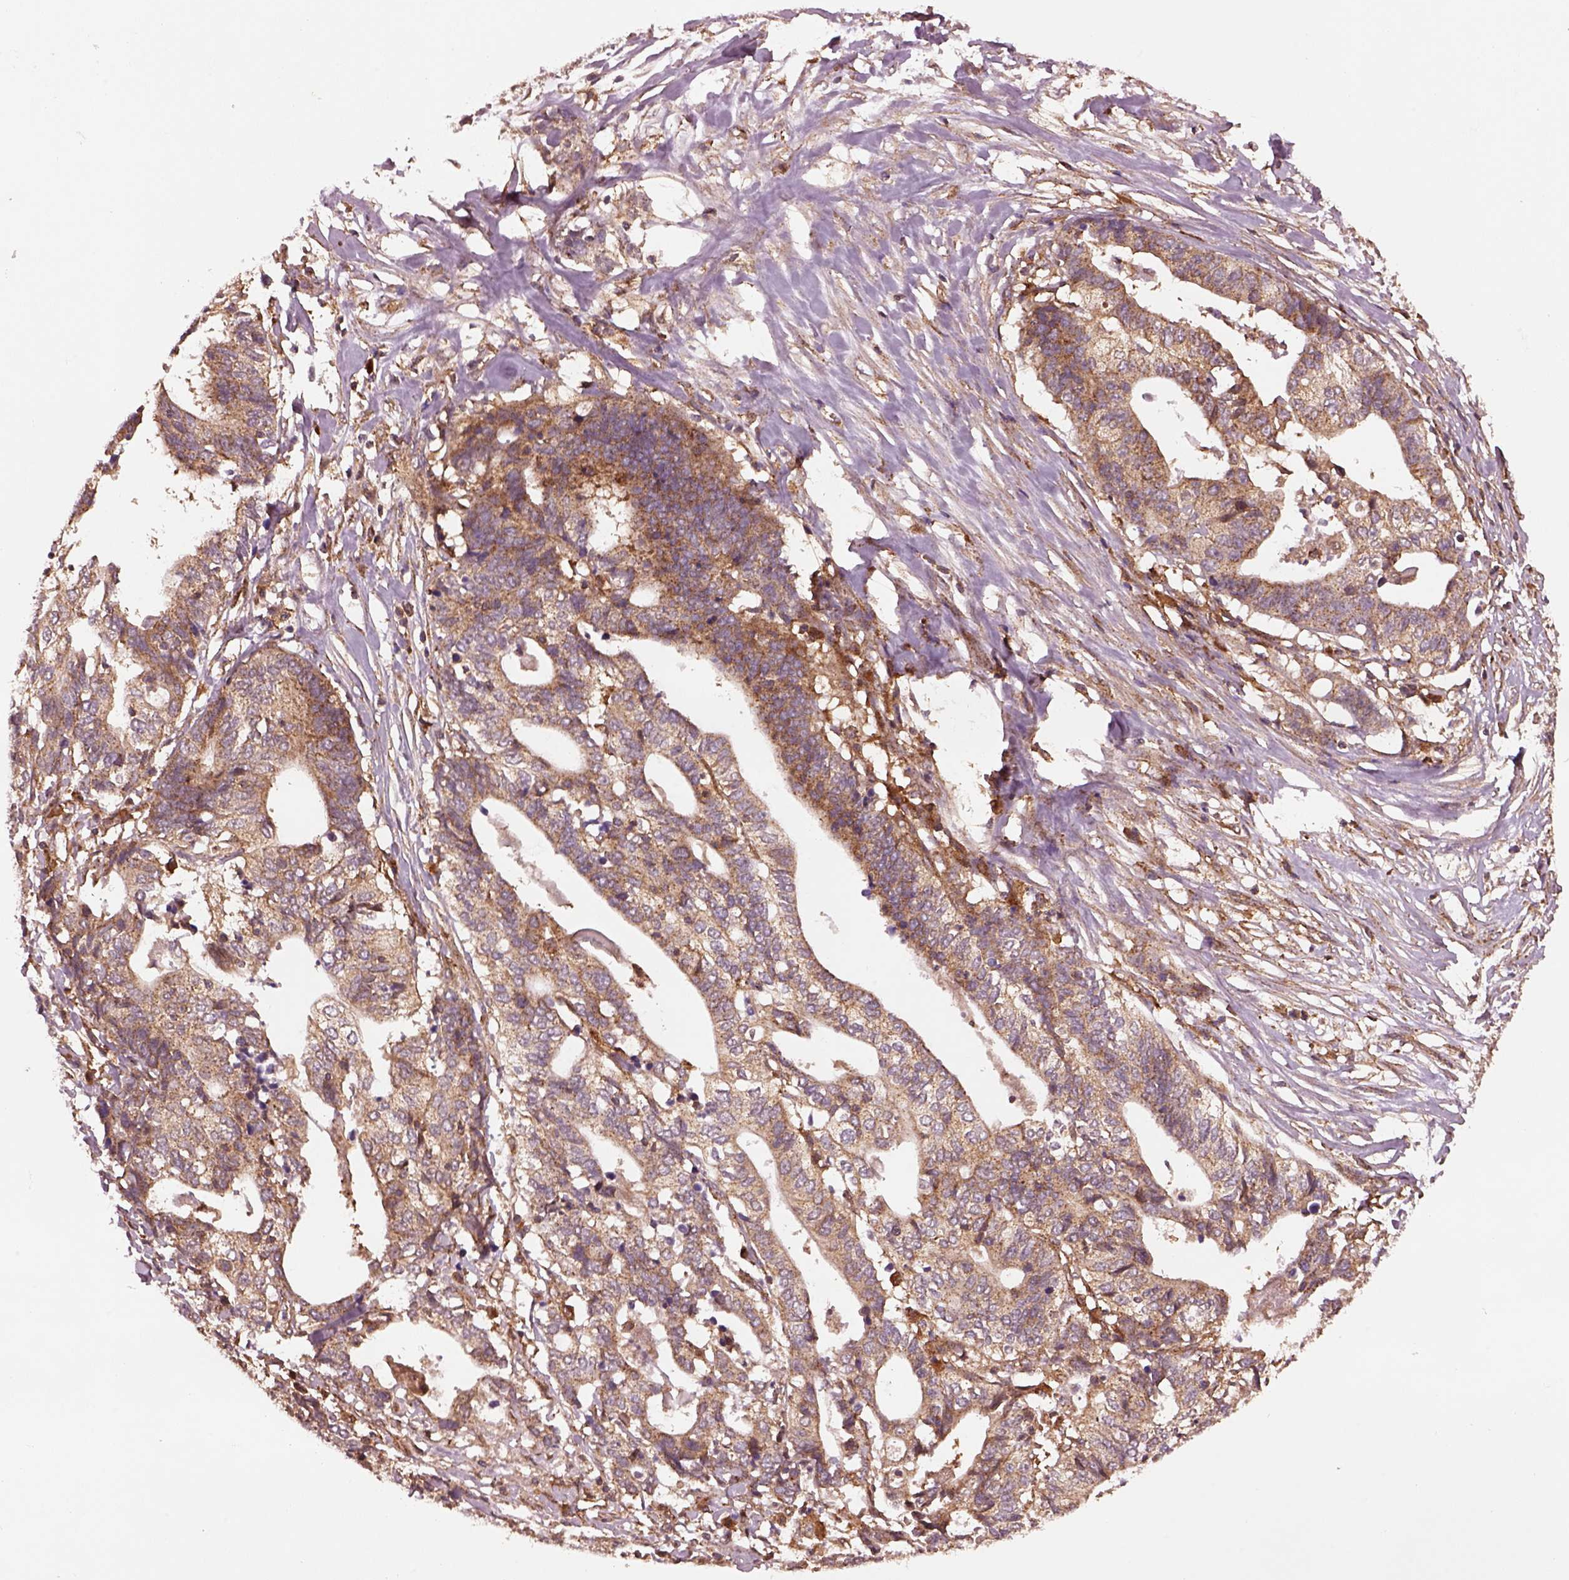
{"staining": {"intensity": "strong", "quantity": "<25%", "location": "cytoplasmic/membranous"}, "tissue": "stomach cancer", "cell_type": "Tumor cells", "image_type": "cancer", "snomed": [{"axis": "morphology", "description": "Adenocarcinoma, NOS"}, {"axis": "topography", "description": "Stomach, upper"}], "caption": "Protein expression analysis of human stomach cancer reveals strong cytoplasmic/membranous staining in approximately <25% of tumor cells. The staining was performed using DAB to visualize the protein expression in brown, while the nuclei were stained in blue with hematoxylin (Magnification: 20x).", "gene": "WASHC2A", "patient": {"sex": "female", "age": 67}}